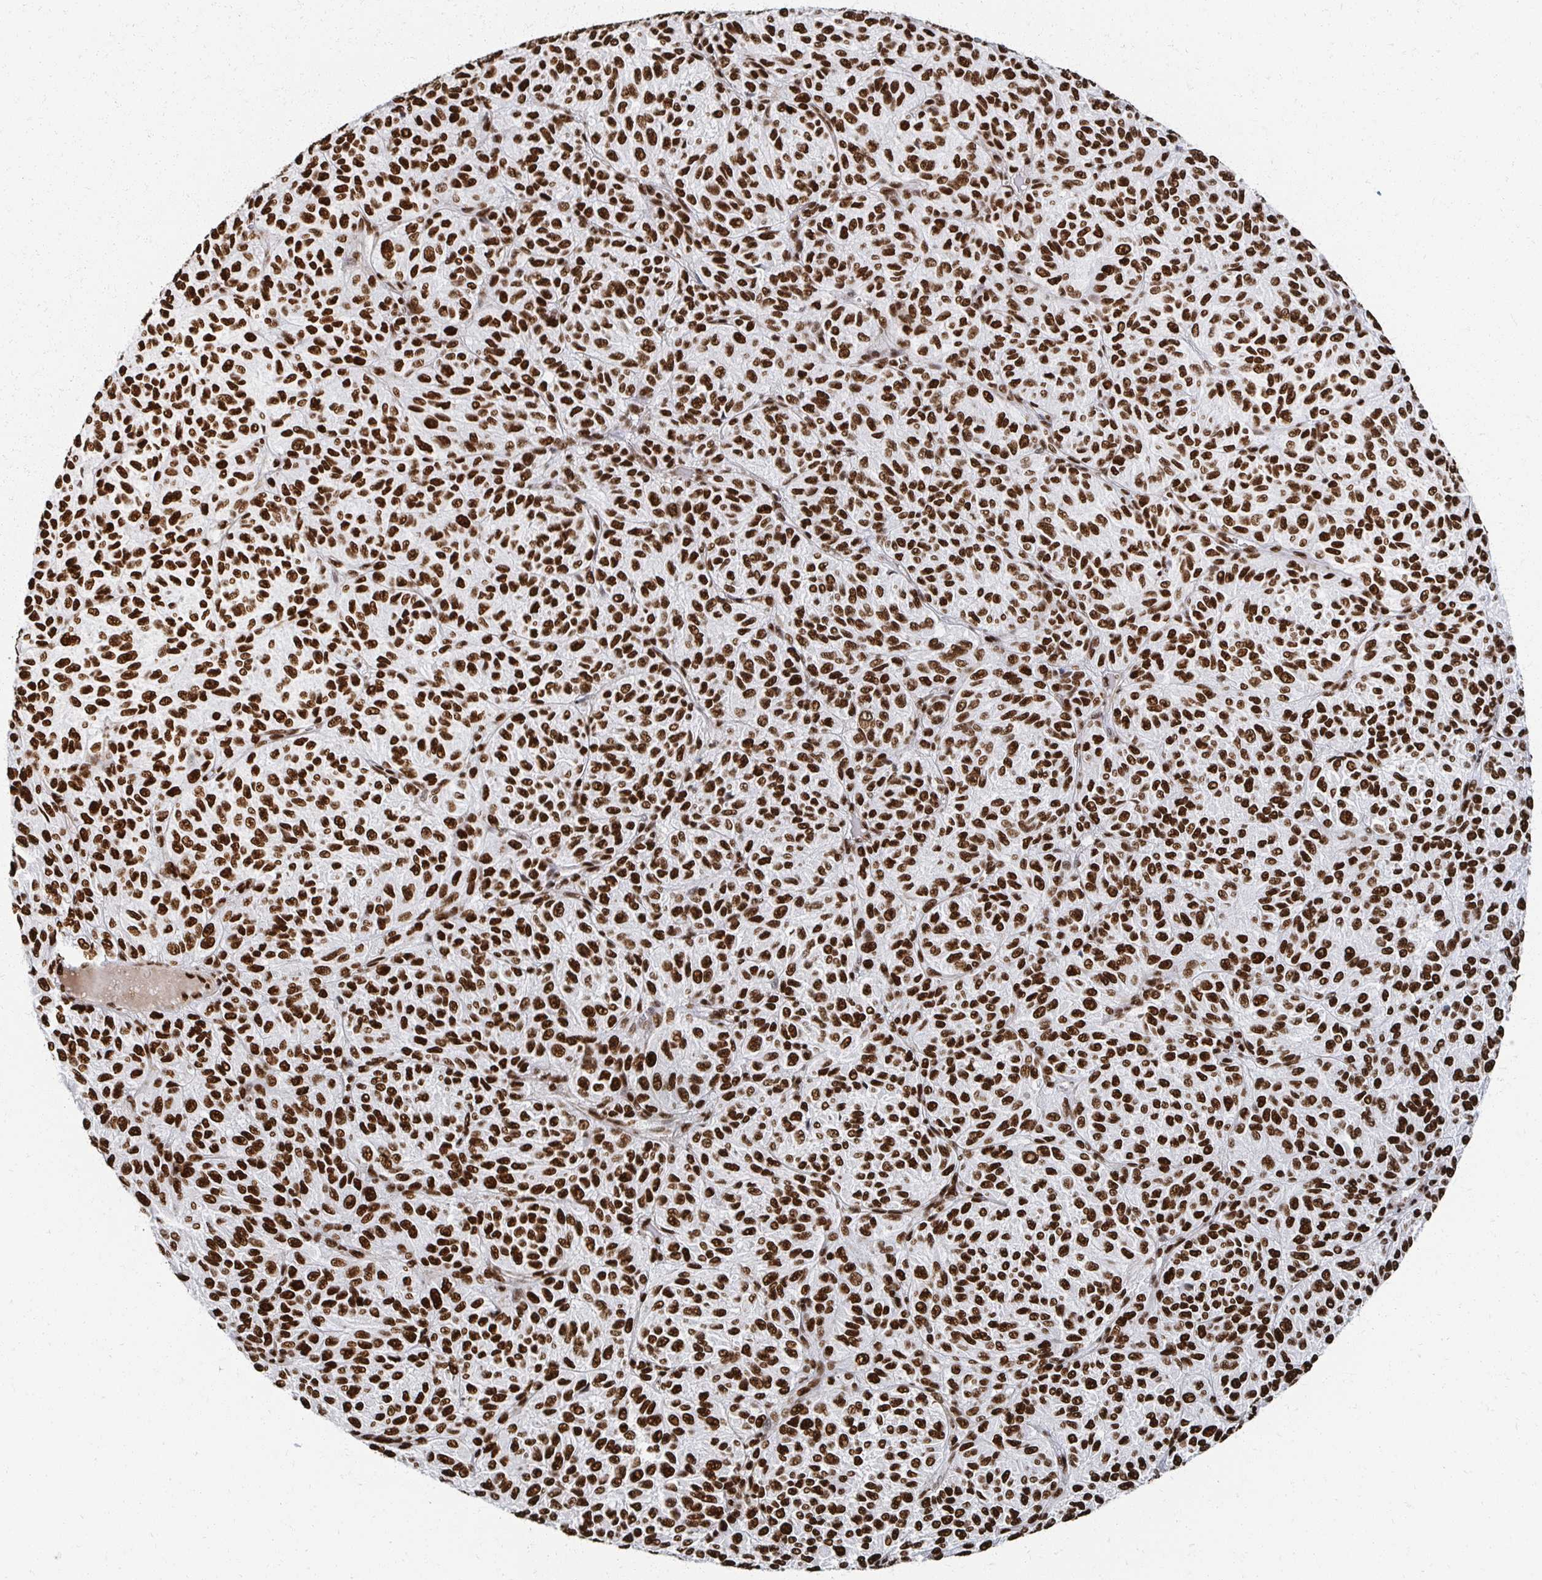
{"staining": {"intensity": "strong", "quantity": ">75%", "location": "nuclear"}, "tissue": "melanoma", "cell_type": "Tumor cells", "image_type": "cancer", "snomed": [{"axis": "morphology", "description": "Malignant melanoma, Metastatic site"}, {"axis": "topography", "description": "Brain"}], "caption": "The immunohistochemical stain labels strong nuclear positivity in tumor cells of melanoma tissue.", "gene": "RBBP7", "patient": {"sex": "female", "age": 56}}